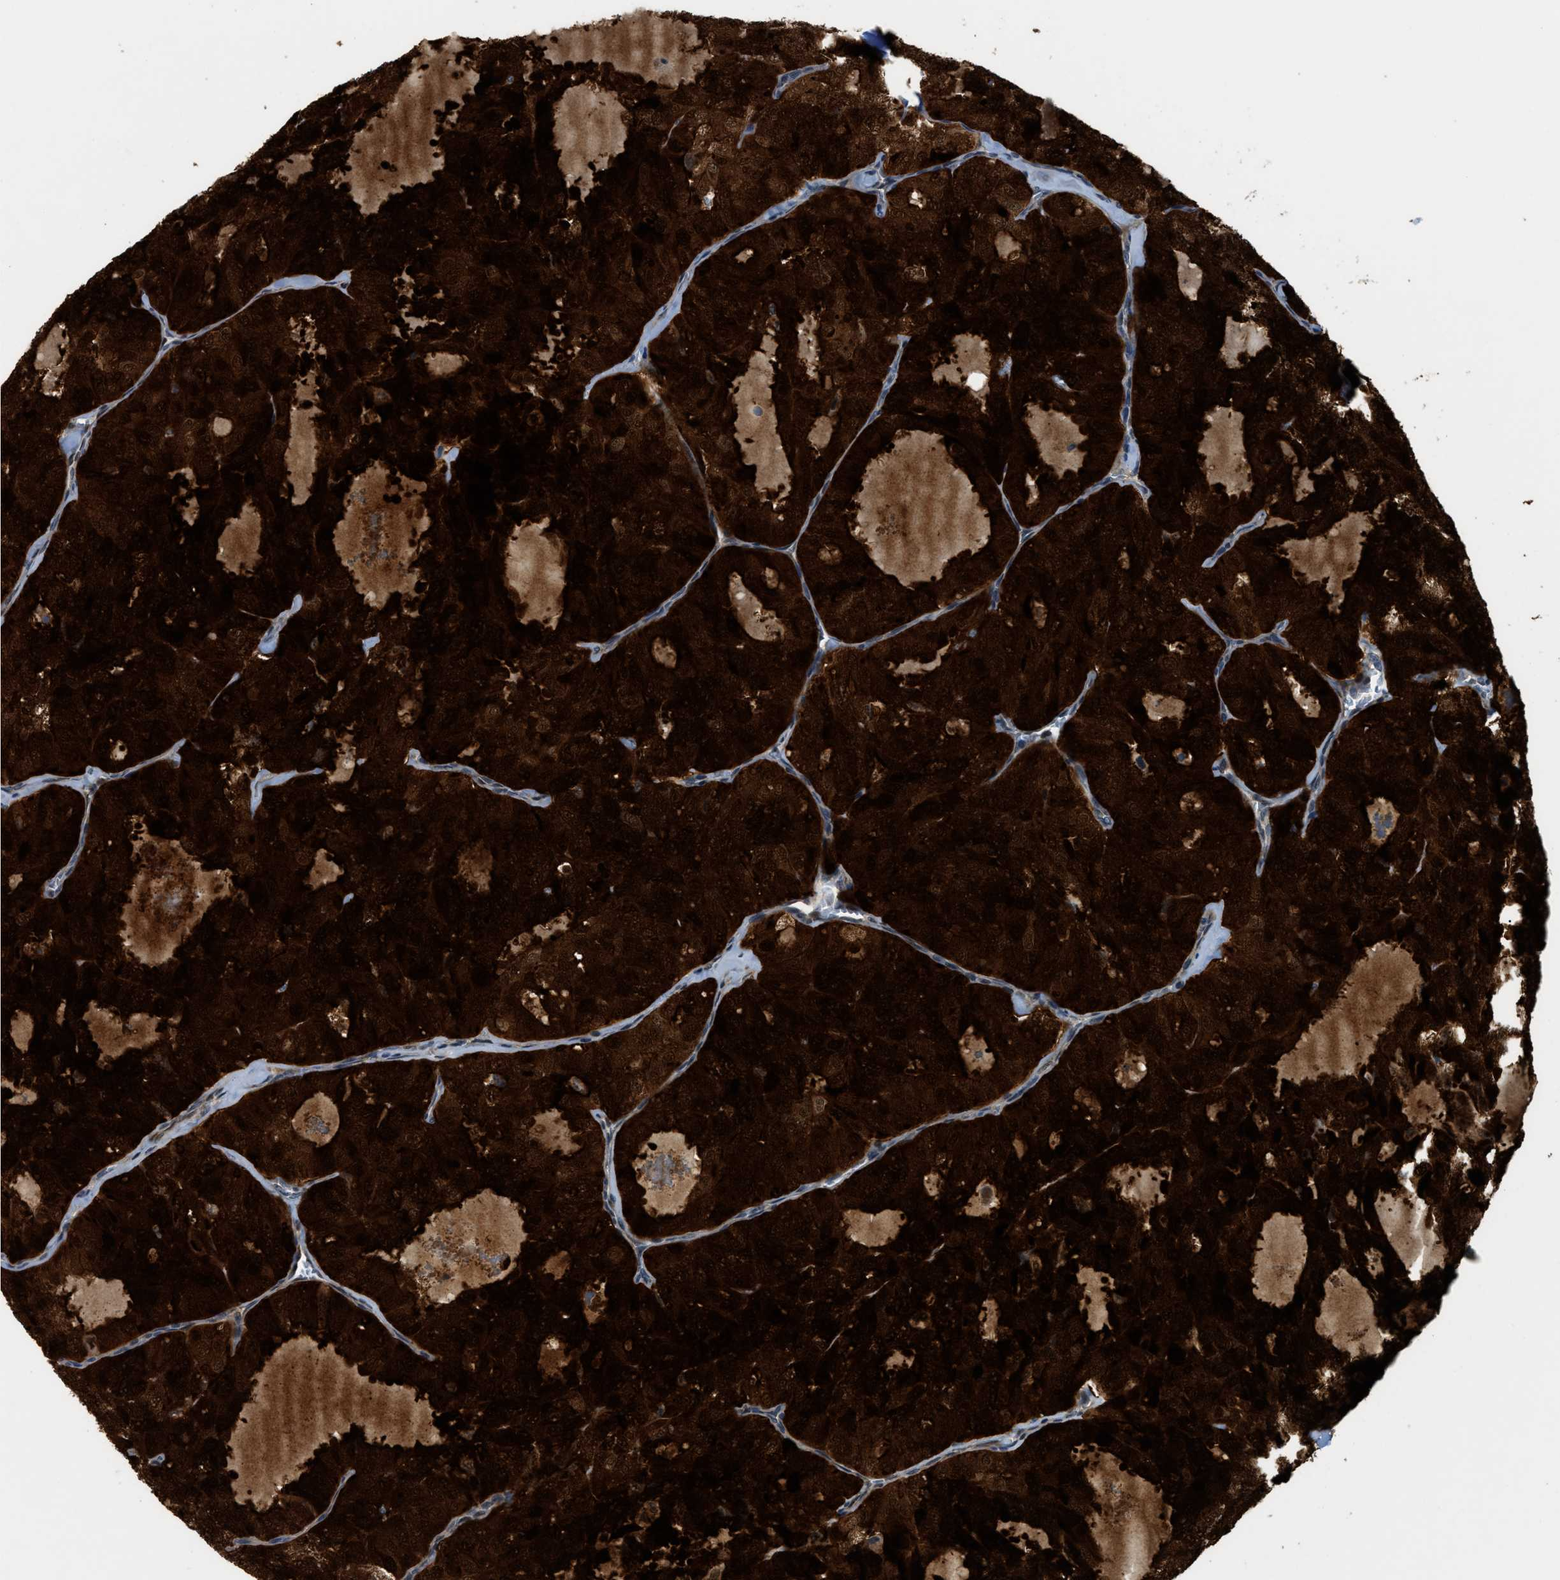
{"staining": {"intensity": "strong", "quantity": ">75%", "location": "cytoplasmic/membranous,nuclear"}, "tissue": "thyroid cancer", "cell_type": "Tumor cells", "image_type": "cancer", "snomed": [{"axis": "morphology", "description": "Follicular adenoma carcinoma, NOS"}, {"axis": "topography", "description": "Thyroid gland"}], "caption": "High-magnification brightfield microscopy of thyroid cancer (follicular adenoma carcinoma) stained with DAB (brown) and counterstained with hematoxylin (blue). tumor cells exhibit strong cytoplasmic/membranous and nuclear positivity is appreciated in approximately>75% of cells. Nuclei are stained in blue.", "gene": "TRAK2", "patient": {"sex": "male", "age": 75}}